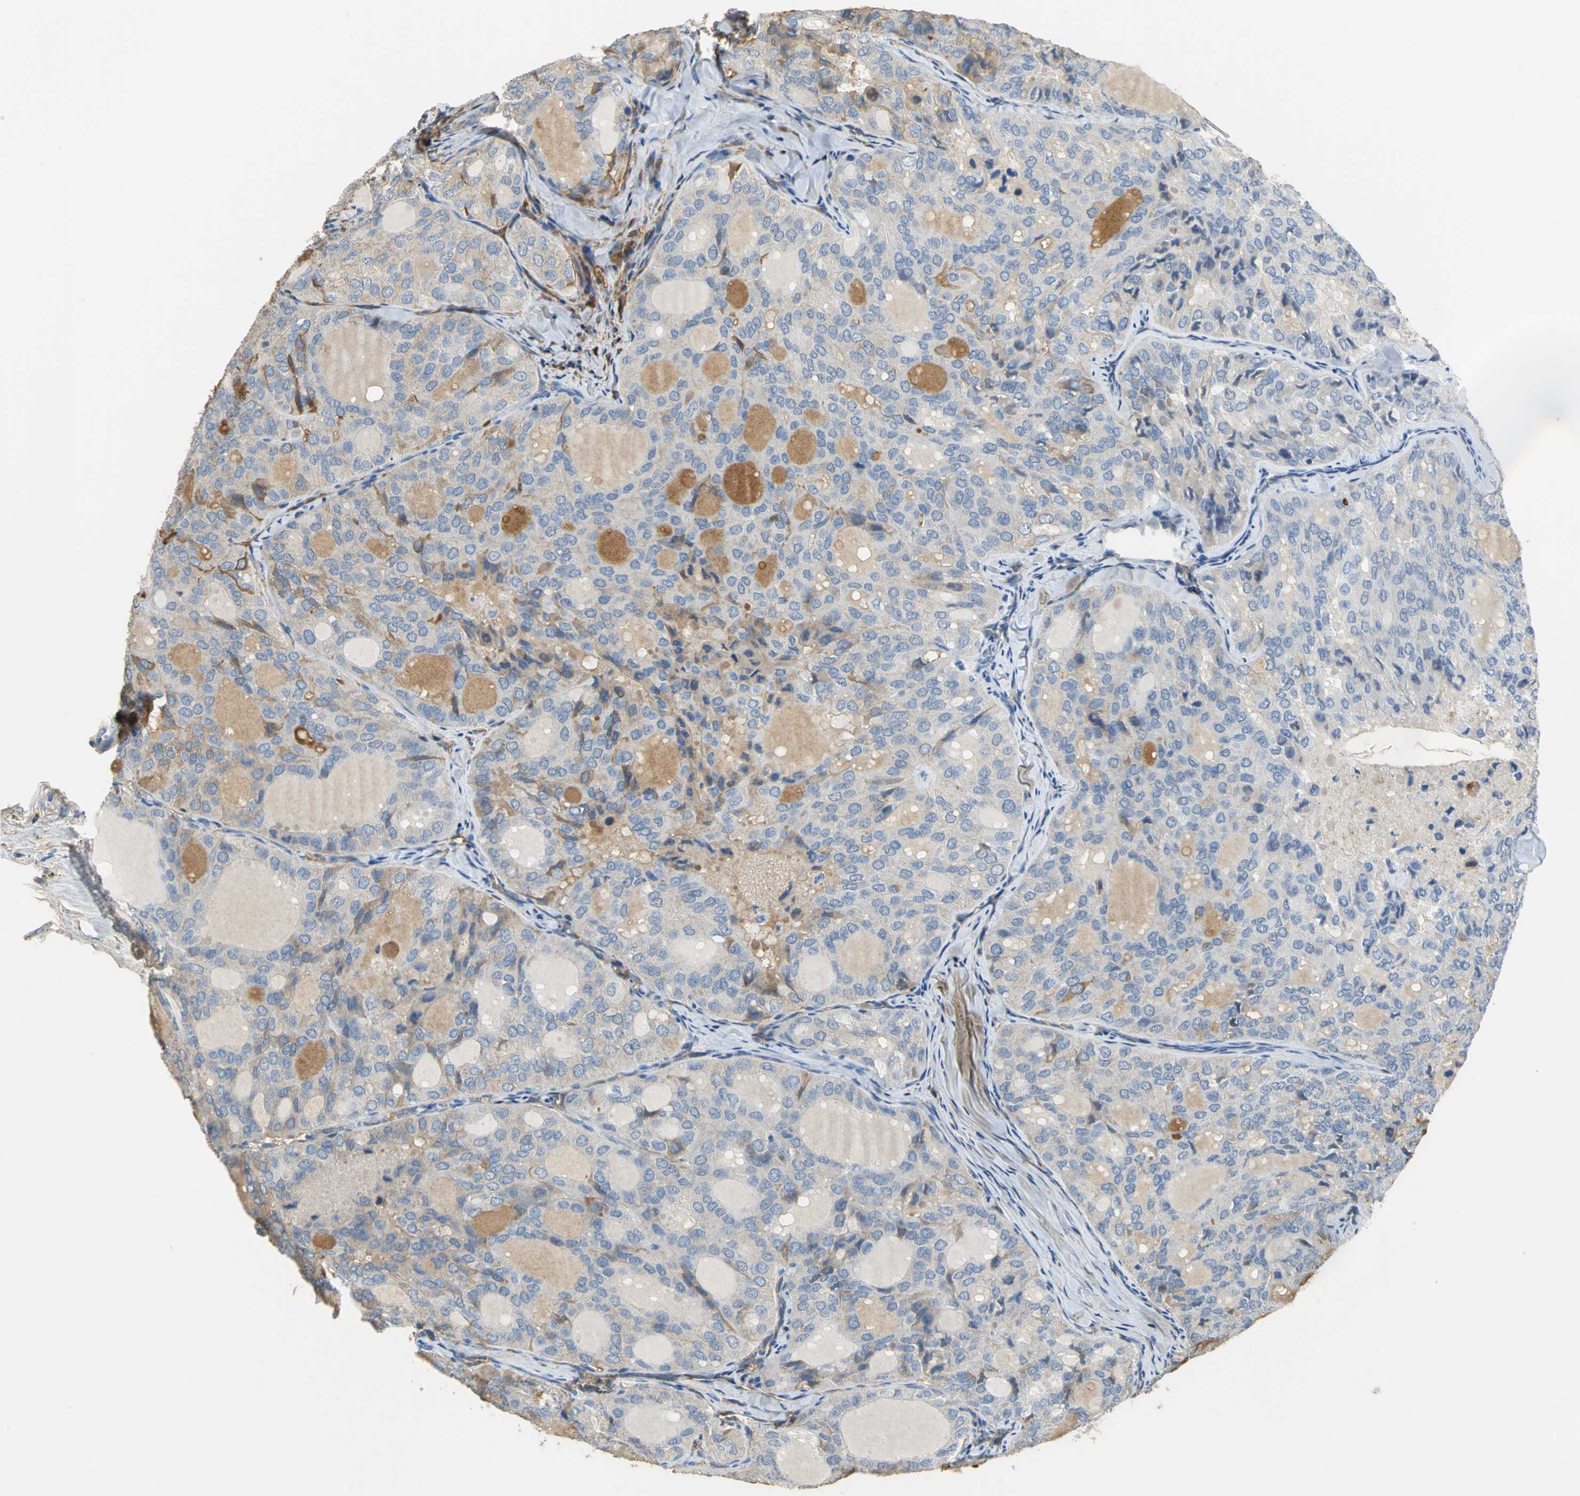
{"staining": {"intensity": "moderate", "quantity": ">75%", "location": "cytoplasmic/membranous"}, "tissue": "thyroid cancer", "cell_type": "Tumor cells", "image_type": "cancer", "snomed": [{"axis": "morphology", "description": "Follicular adenoma carcinoma, NOS"}, {"axis": "topography", "description": "Thyroid gland"}], "caption": "Protein staining by immunohistochemistry exhibits moderate cytoplasmic/membranous staining in about >75% of tumor cells in thyroid follicular adenoma carcinoma.", "gene": "GYG2", "patient": {"sex": "male", "age": 75}}